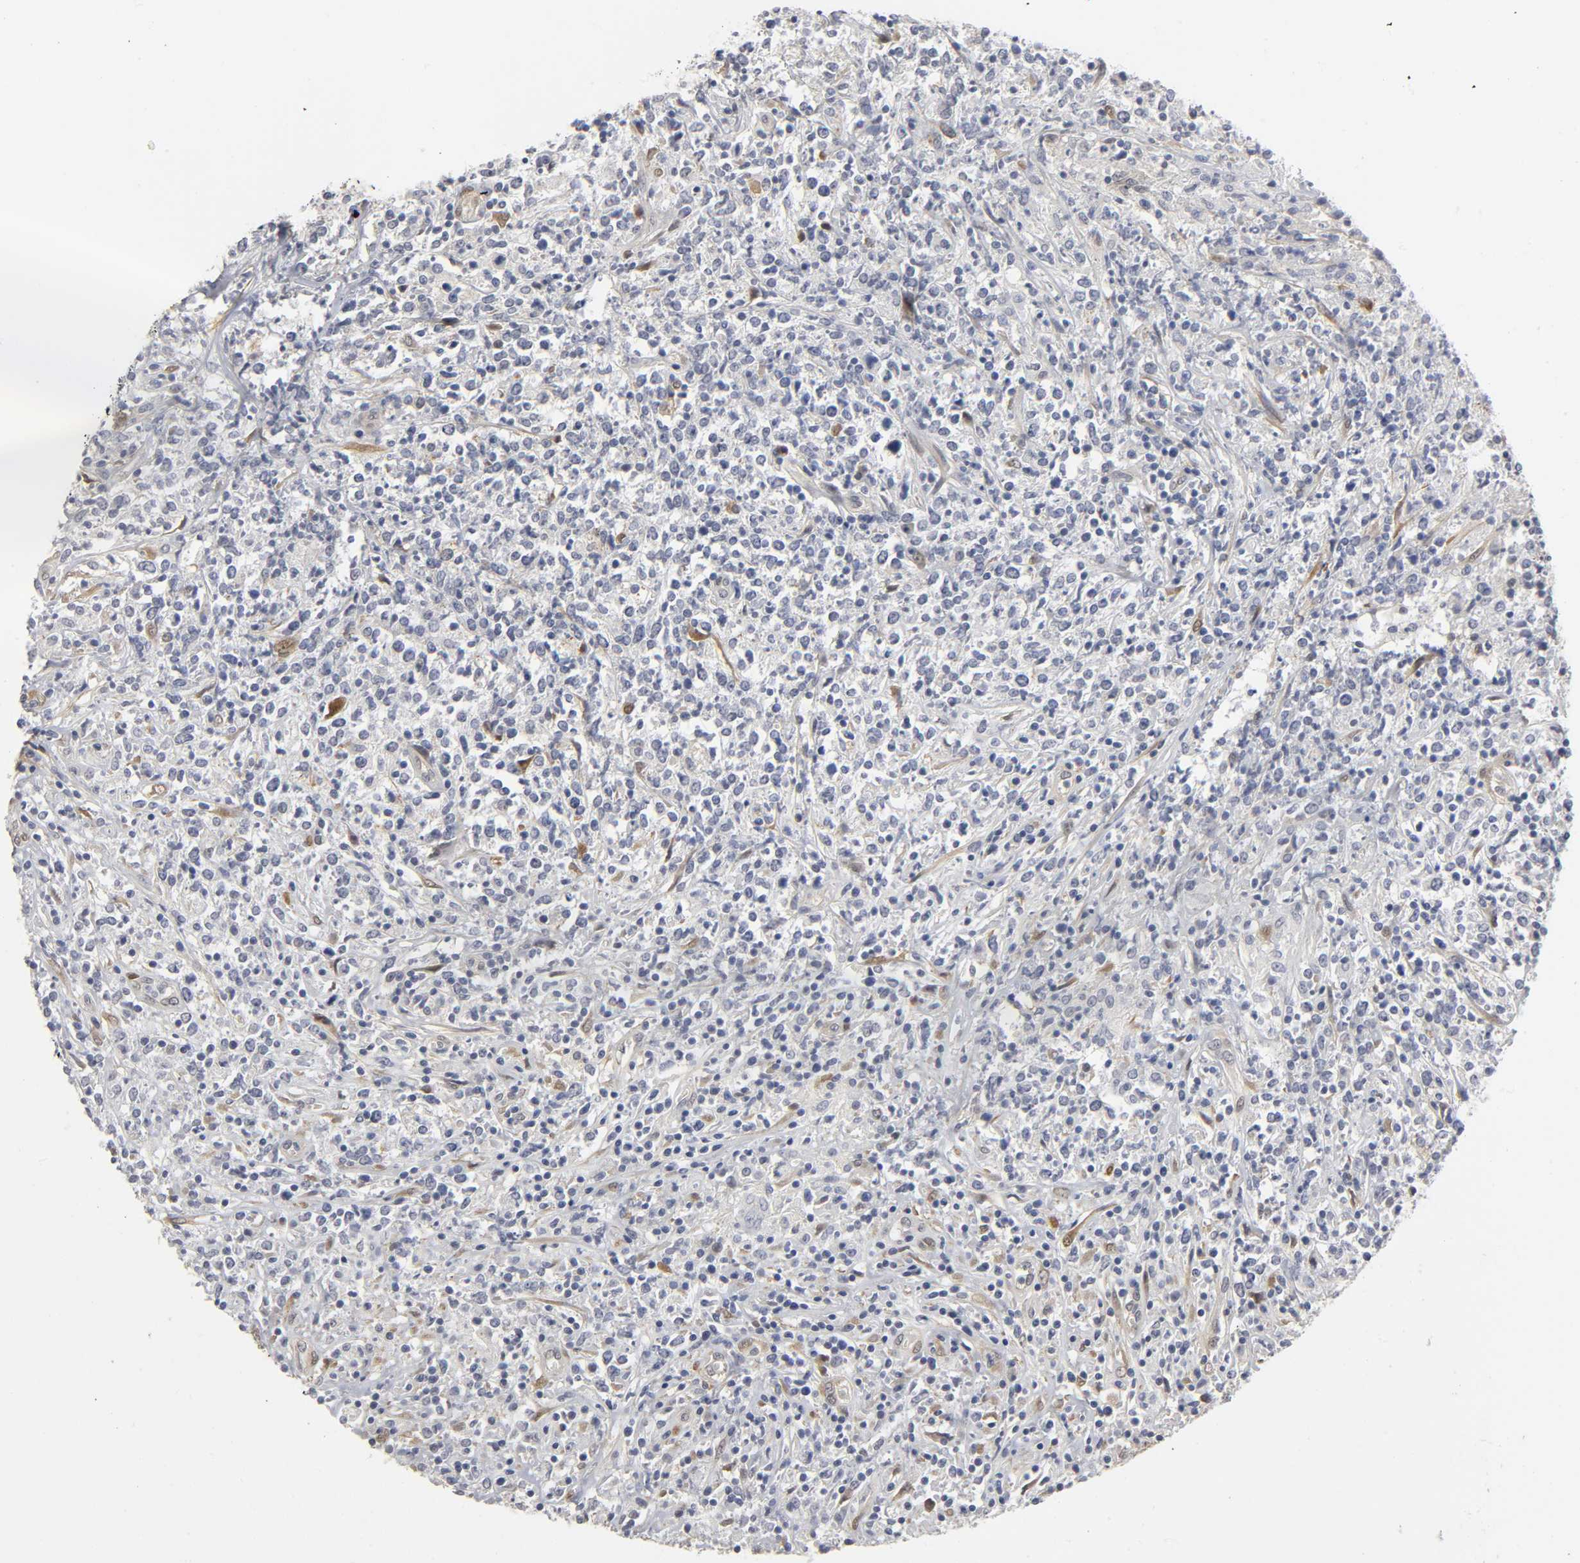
{"staining": {"intensity": "moderate", "quantity": "25%-75%", "location": "cytoplasmic/membranous"}, "tissue": "lymphoma", "cell_type": "Tumor cells", "image_type": "cancer", "snomed": [{"axis": "morphology", "description": "Malignant lymphoma, non-Hodgkin's type, High grade"}, {"axis": "topography", "description": "Lymph node"}], "caption": "A high-resolution histopathology image shows immunohistochemistry staining of lymphoma, which displays moderate cytoplasmic/membranous expression in about 25%-75% of tumor cells.", "gene": "PDLIM3", "patient": {"sex": "female", "age": 84}}